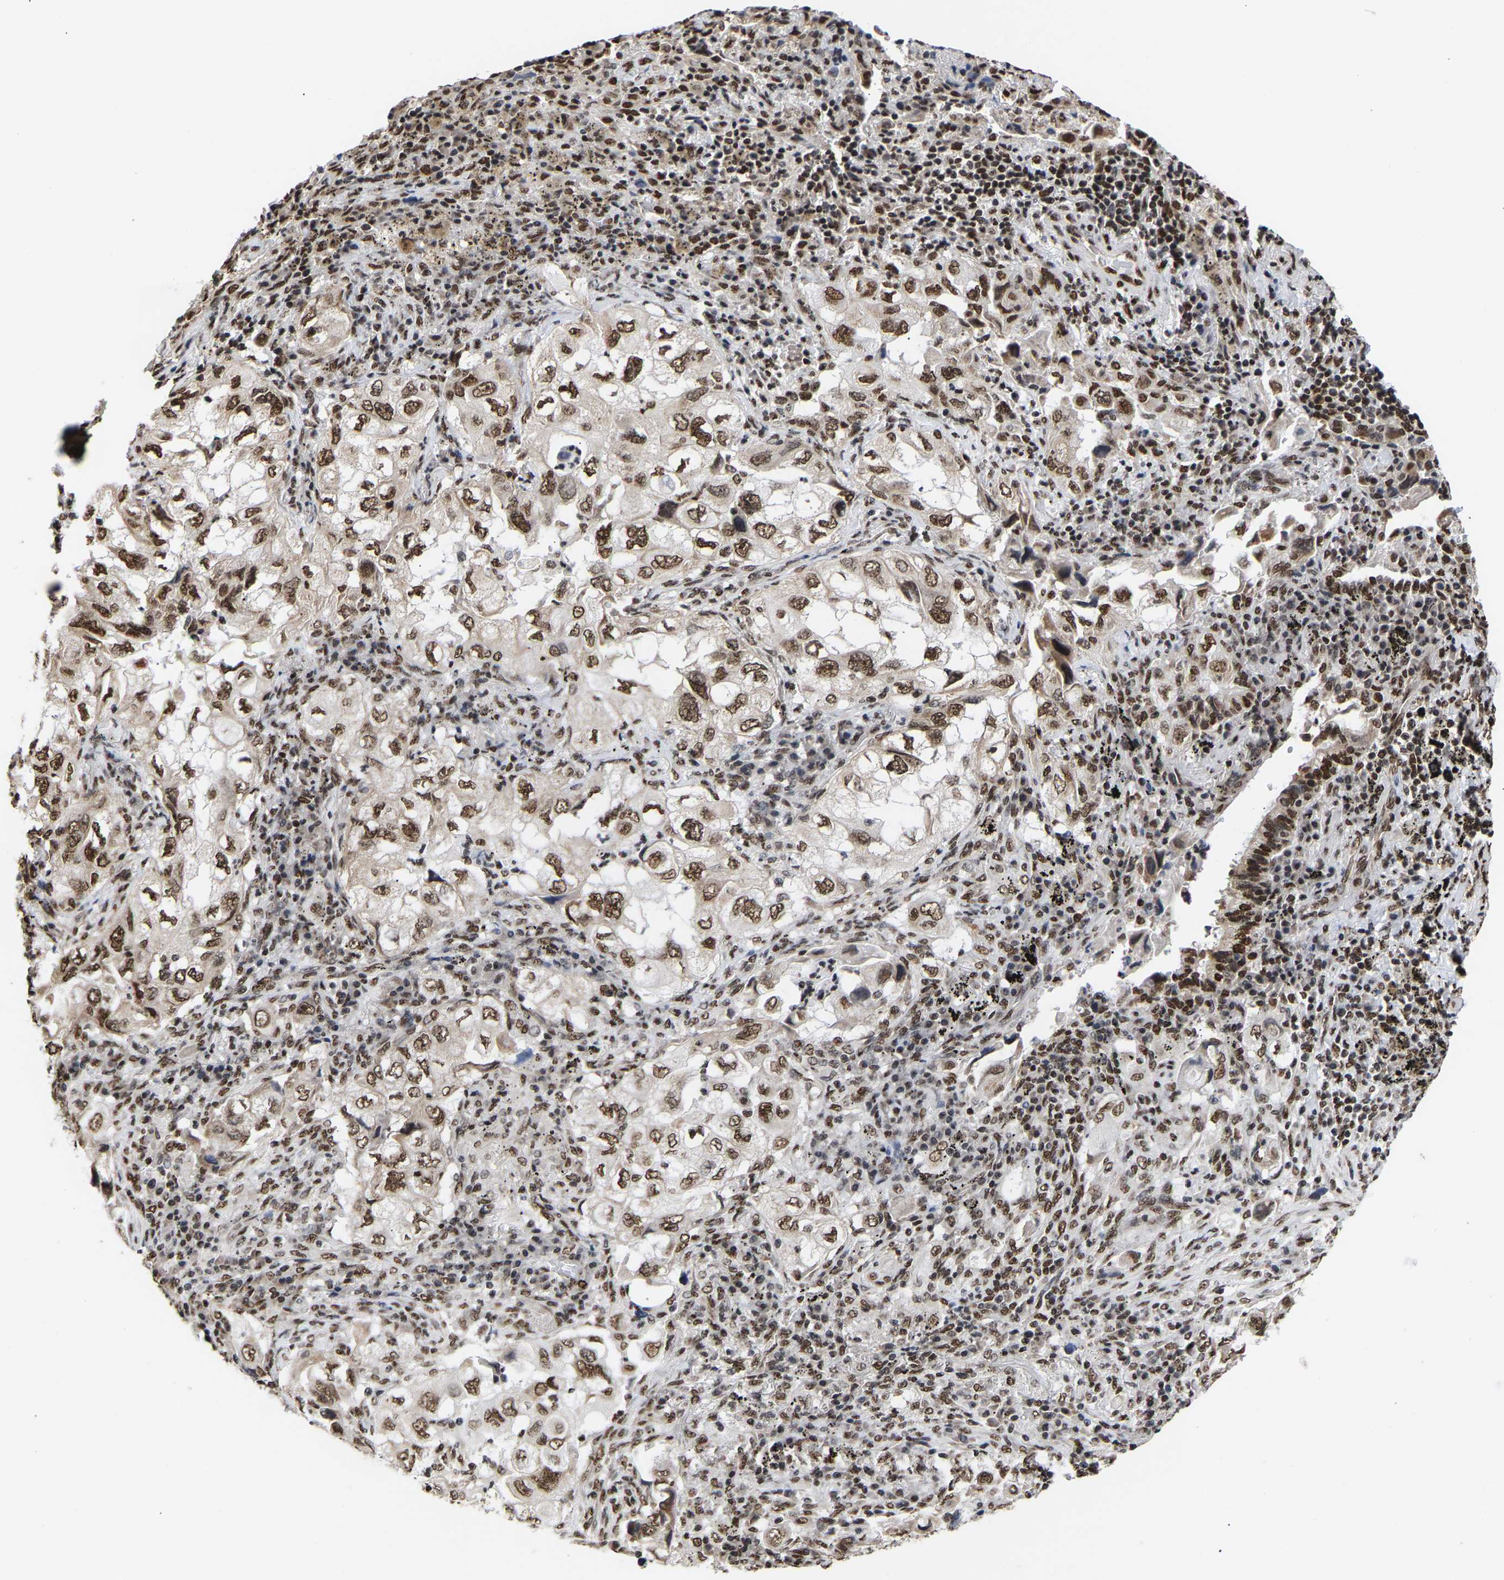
{"staining": {"intensity": "strong", "quantity": ">75%", "location": "nuclear"}, "tissue": "lung cancer", "cell_type": "Tumor cells", "image_type": "cancer", "snomed": [{"axis": "morphology", "description": "Adenocarcinoma, NOS"}, {"axis": "topography", "description": "Lung"}], "caption": "A micrograph of human lung adenocarcinoma stained for a protein reveals strong nuclear brown staining in tumor cells. The staining was performed using DAB to visualize the protein expression in brown, while the nuclei were stained in blue with hematoxylin (Magnification: 20x).", "gene": "PSIP1", "patient": {"sex": "male", "age": 64}}